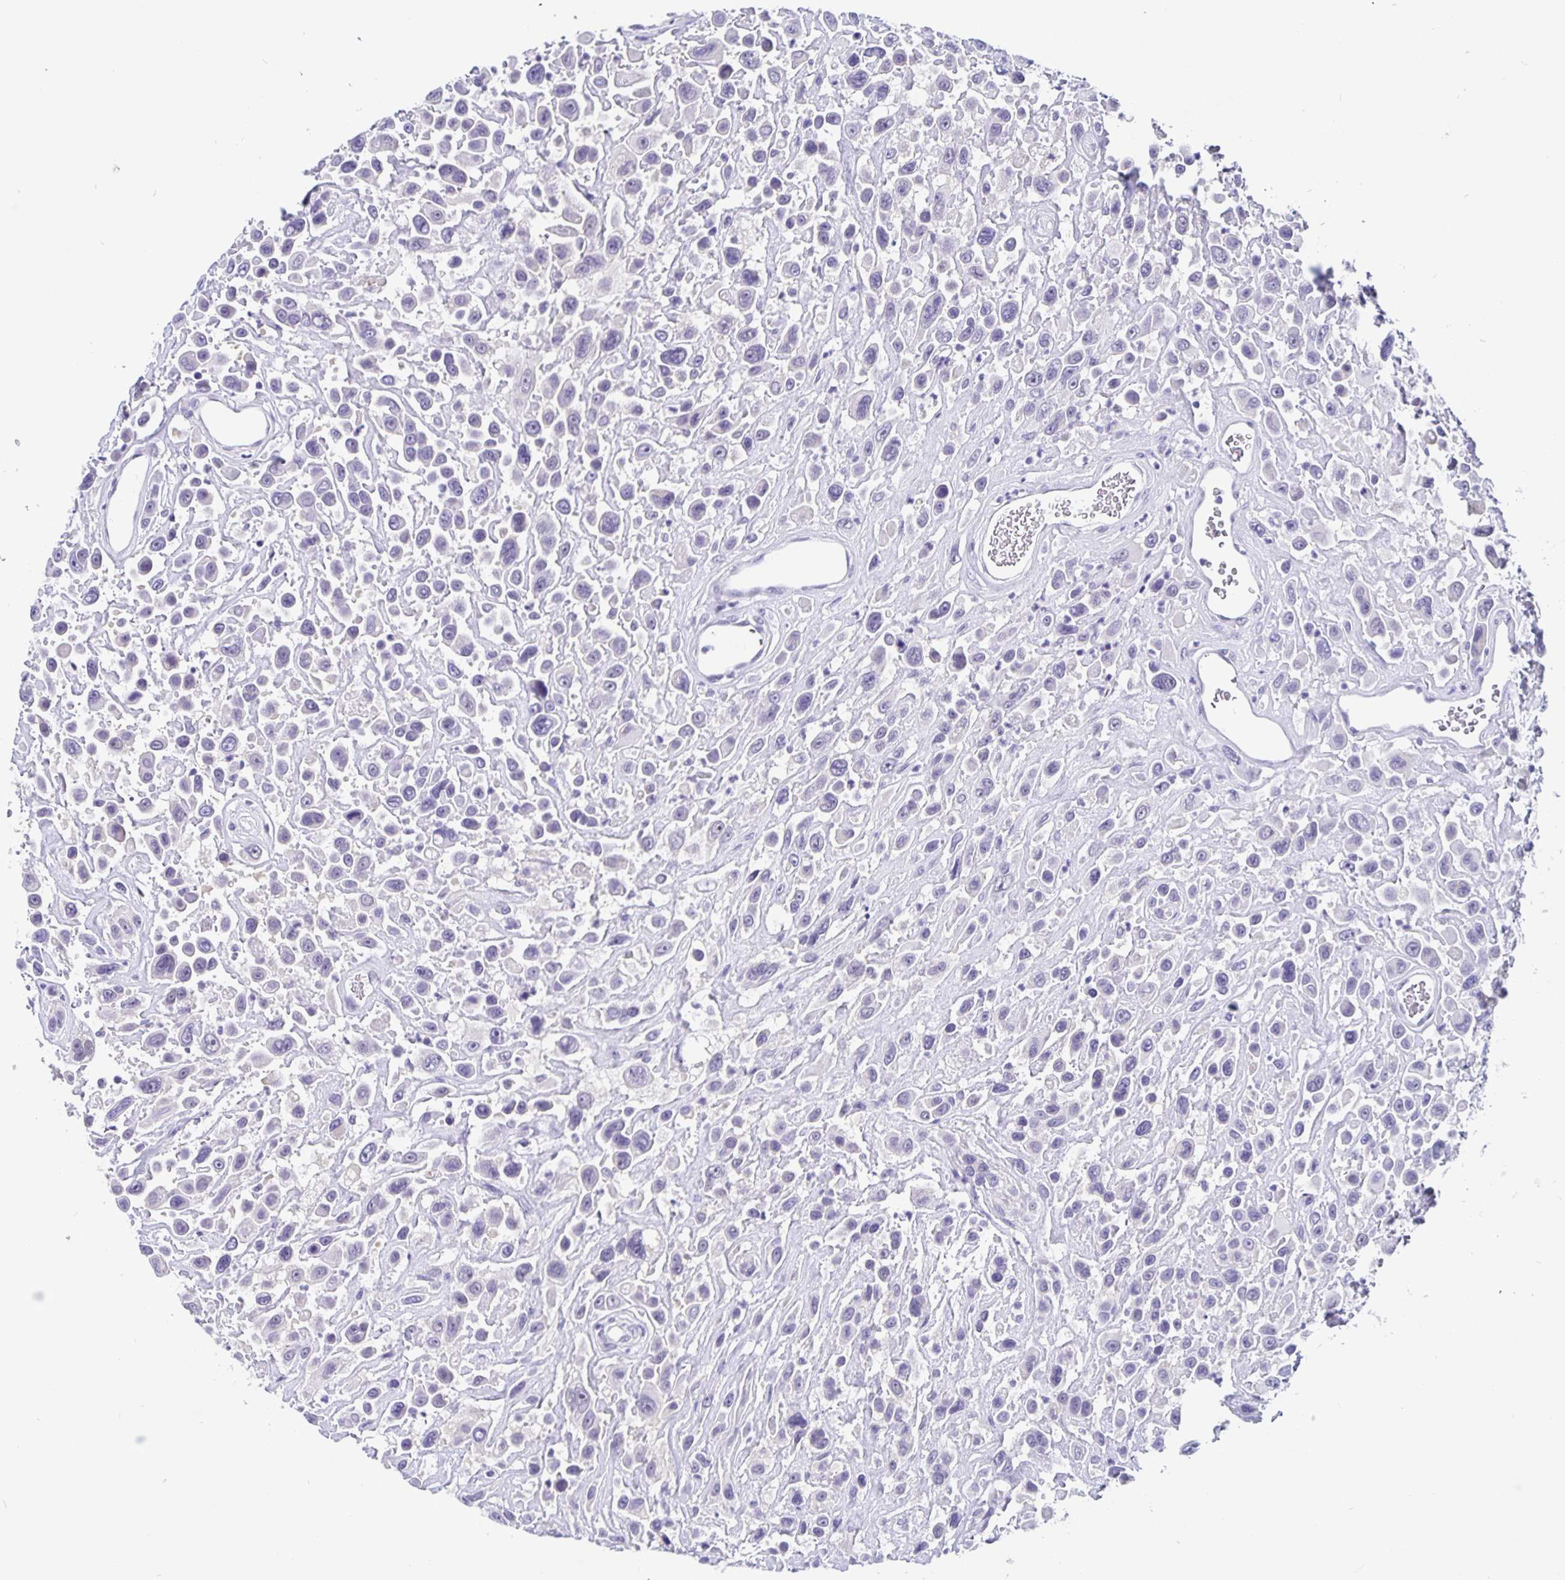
{"staining": {"intensity": "negative", "quantity": "none", "location": "none"}, "tissue": "urothelial cancer", "cell_type": "Tumor cells", "image_type": "cancer", "snomed": [{"axis": "morphology", "description": "Urothelial carcinoma, High grade"}, {"axis": "topography", "description": "Urinary bladder"}], "caption": "IHC of high-grade urothelial carcinoma shows no positivity in tumor cells. (DAB (3,3'-diaminobenzidine) immunohistochemistry with hematoxylin counter stain).", "gene": "ODF3B", "patient": {"sex": "male", "age": 53}}